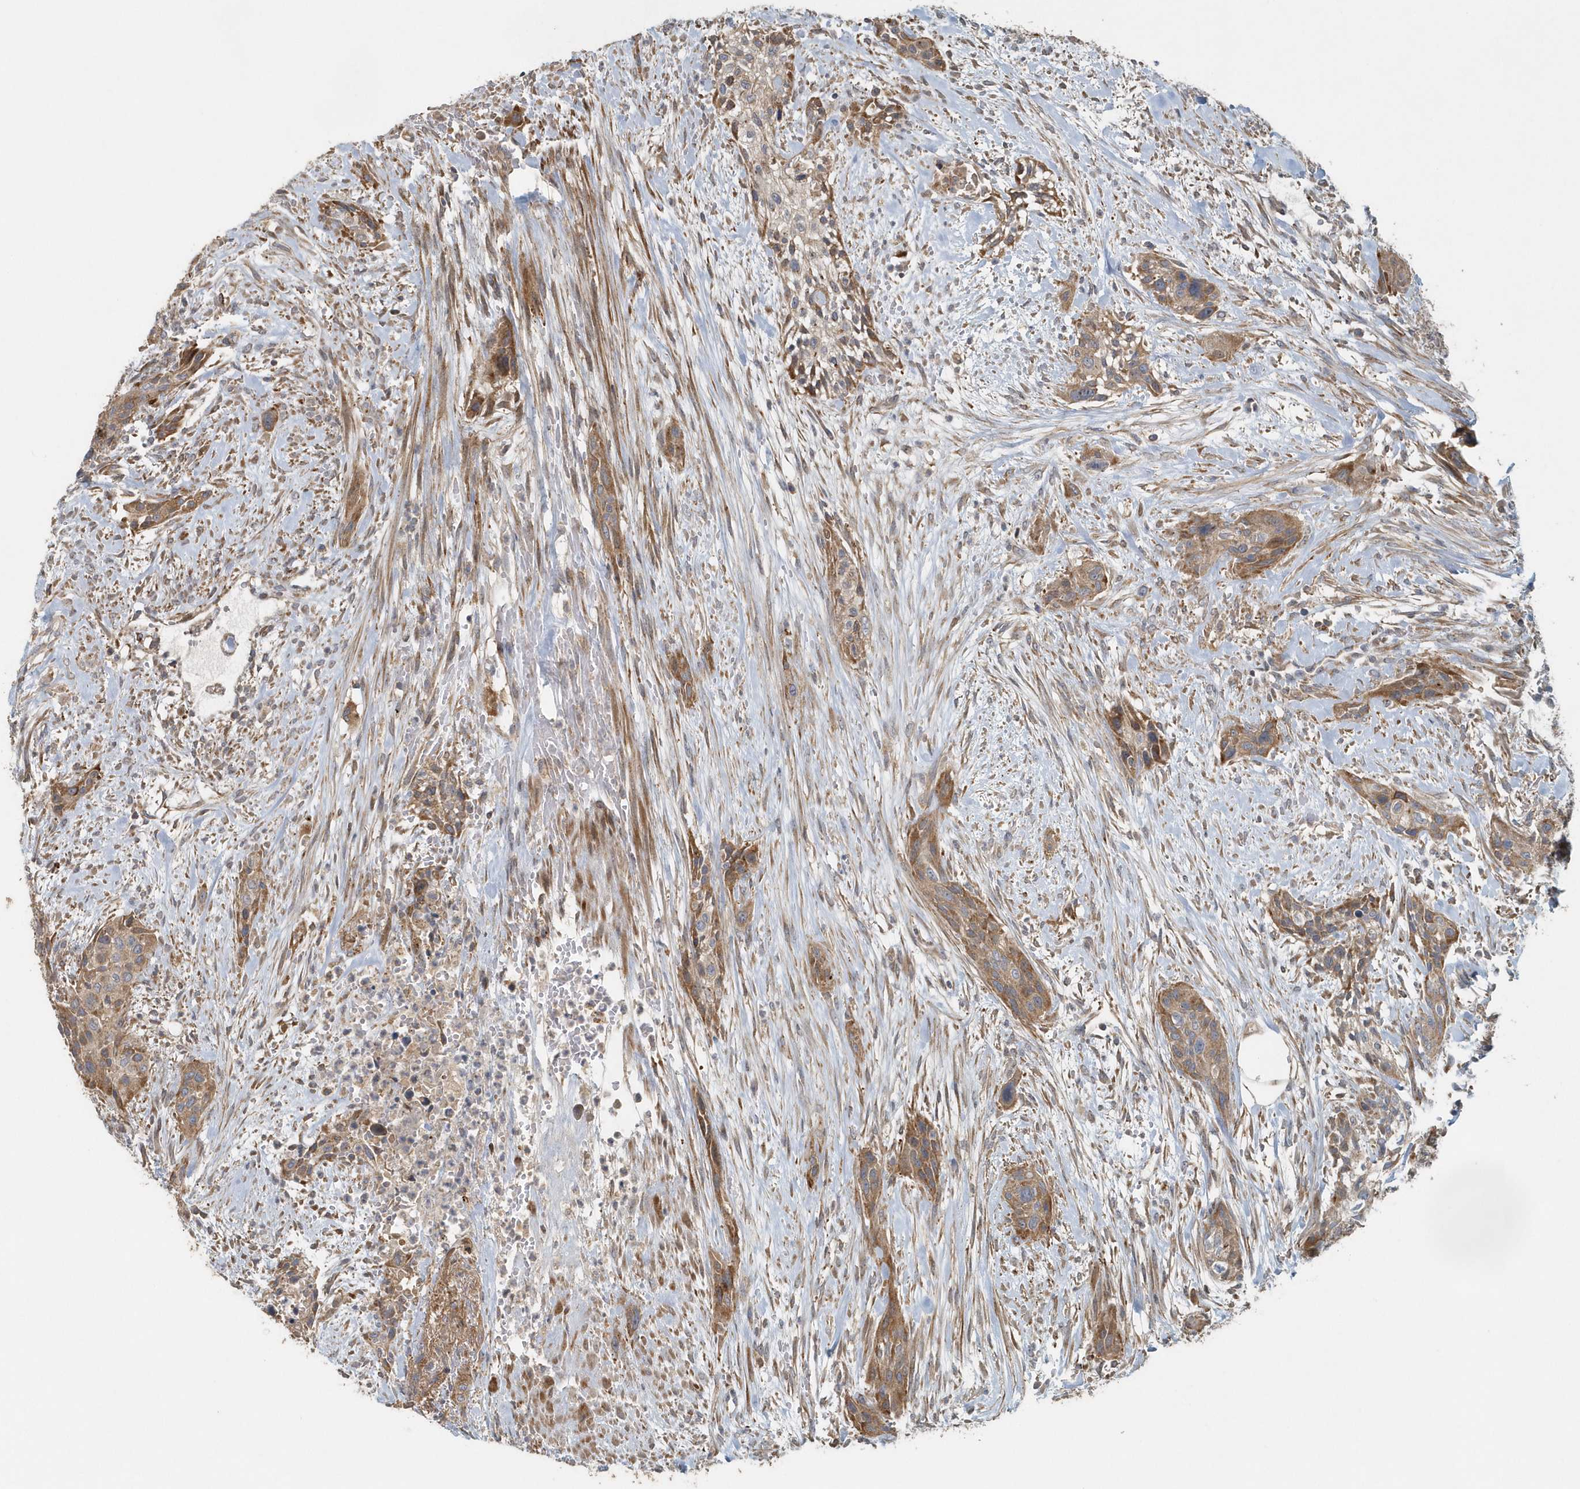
{"staining": {"intensity": "moderate", "quantity": ">75%", "location": "cytoplasmic/membranous"}, "tissue": "urothelial cancer", "cell_type": "Tumor cells", "image_type": "cancer", "snomed": [{"axis": "morphology", "description": "Urothelial carcinoma, High grade"}, {"axis": "topography", "description": "Urinary bladder"}], "caption": "Human urothelial cancer stained with a brown dye reveals moderate cytoplasmic/membranous positive expression in approximately >75% of tumor cells.", "gene": "MMUT", "patient": {"sex": "male", "age": 35}}